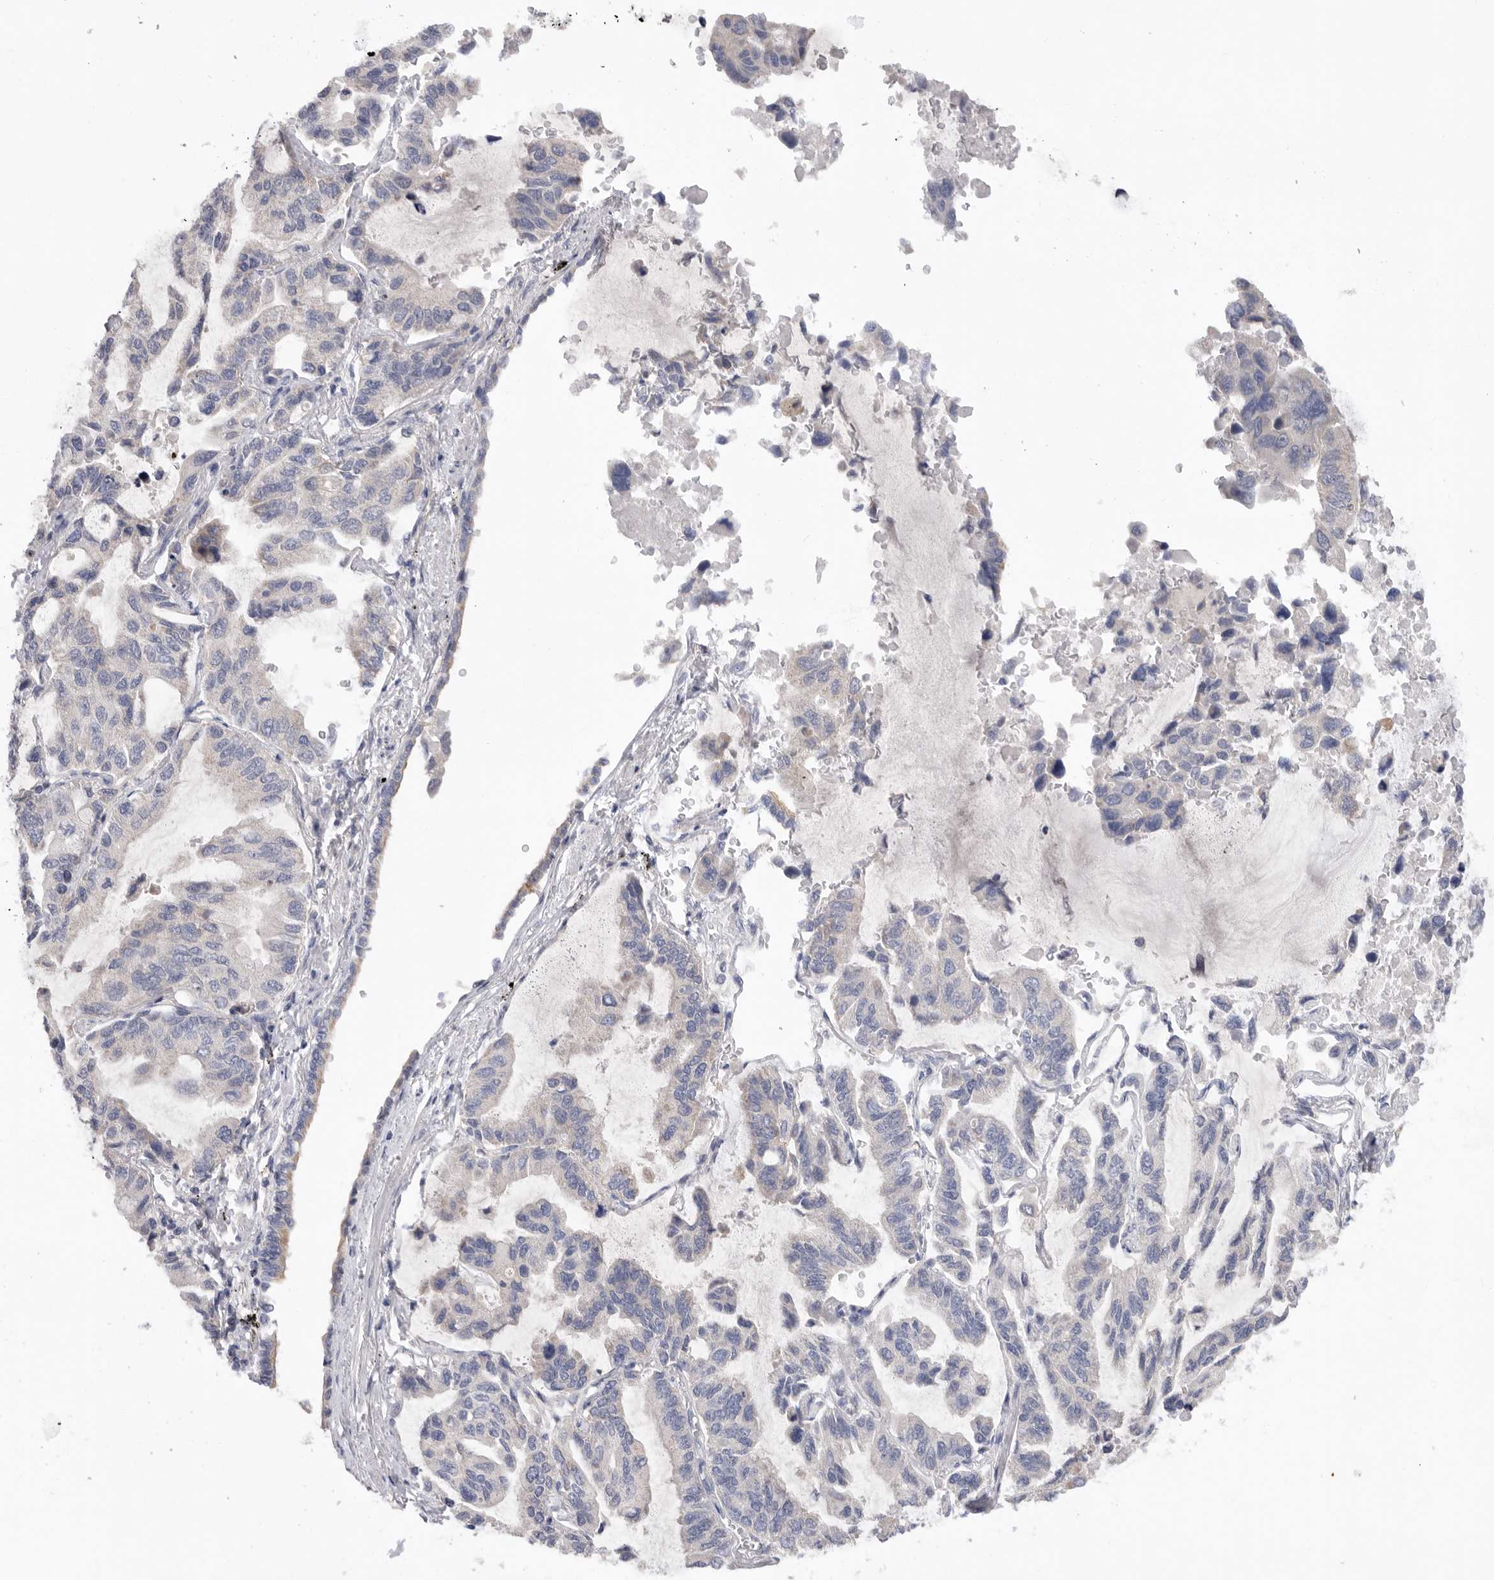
{"staining": {"intensity": "negative", "quantity": "none", "location": "none"}, "tissue": "lung cancer", "cell_type": "Tumor cells", "image_type": "cancer", "snomed": [{"axis": "morphology", "description": "Adenocarcinoma, NOS"}, {"axis": "topography", "description": "Lung"}], "caption": "Human lung adenocarcinoma stained for a protein using immunohistochemistry reveals no staining in tumor cells.", "gene": "MTFR1L", "patient": {"sex": "male", "age": 64}}